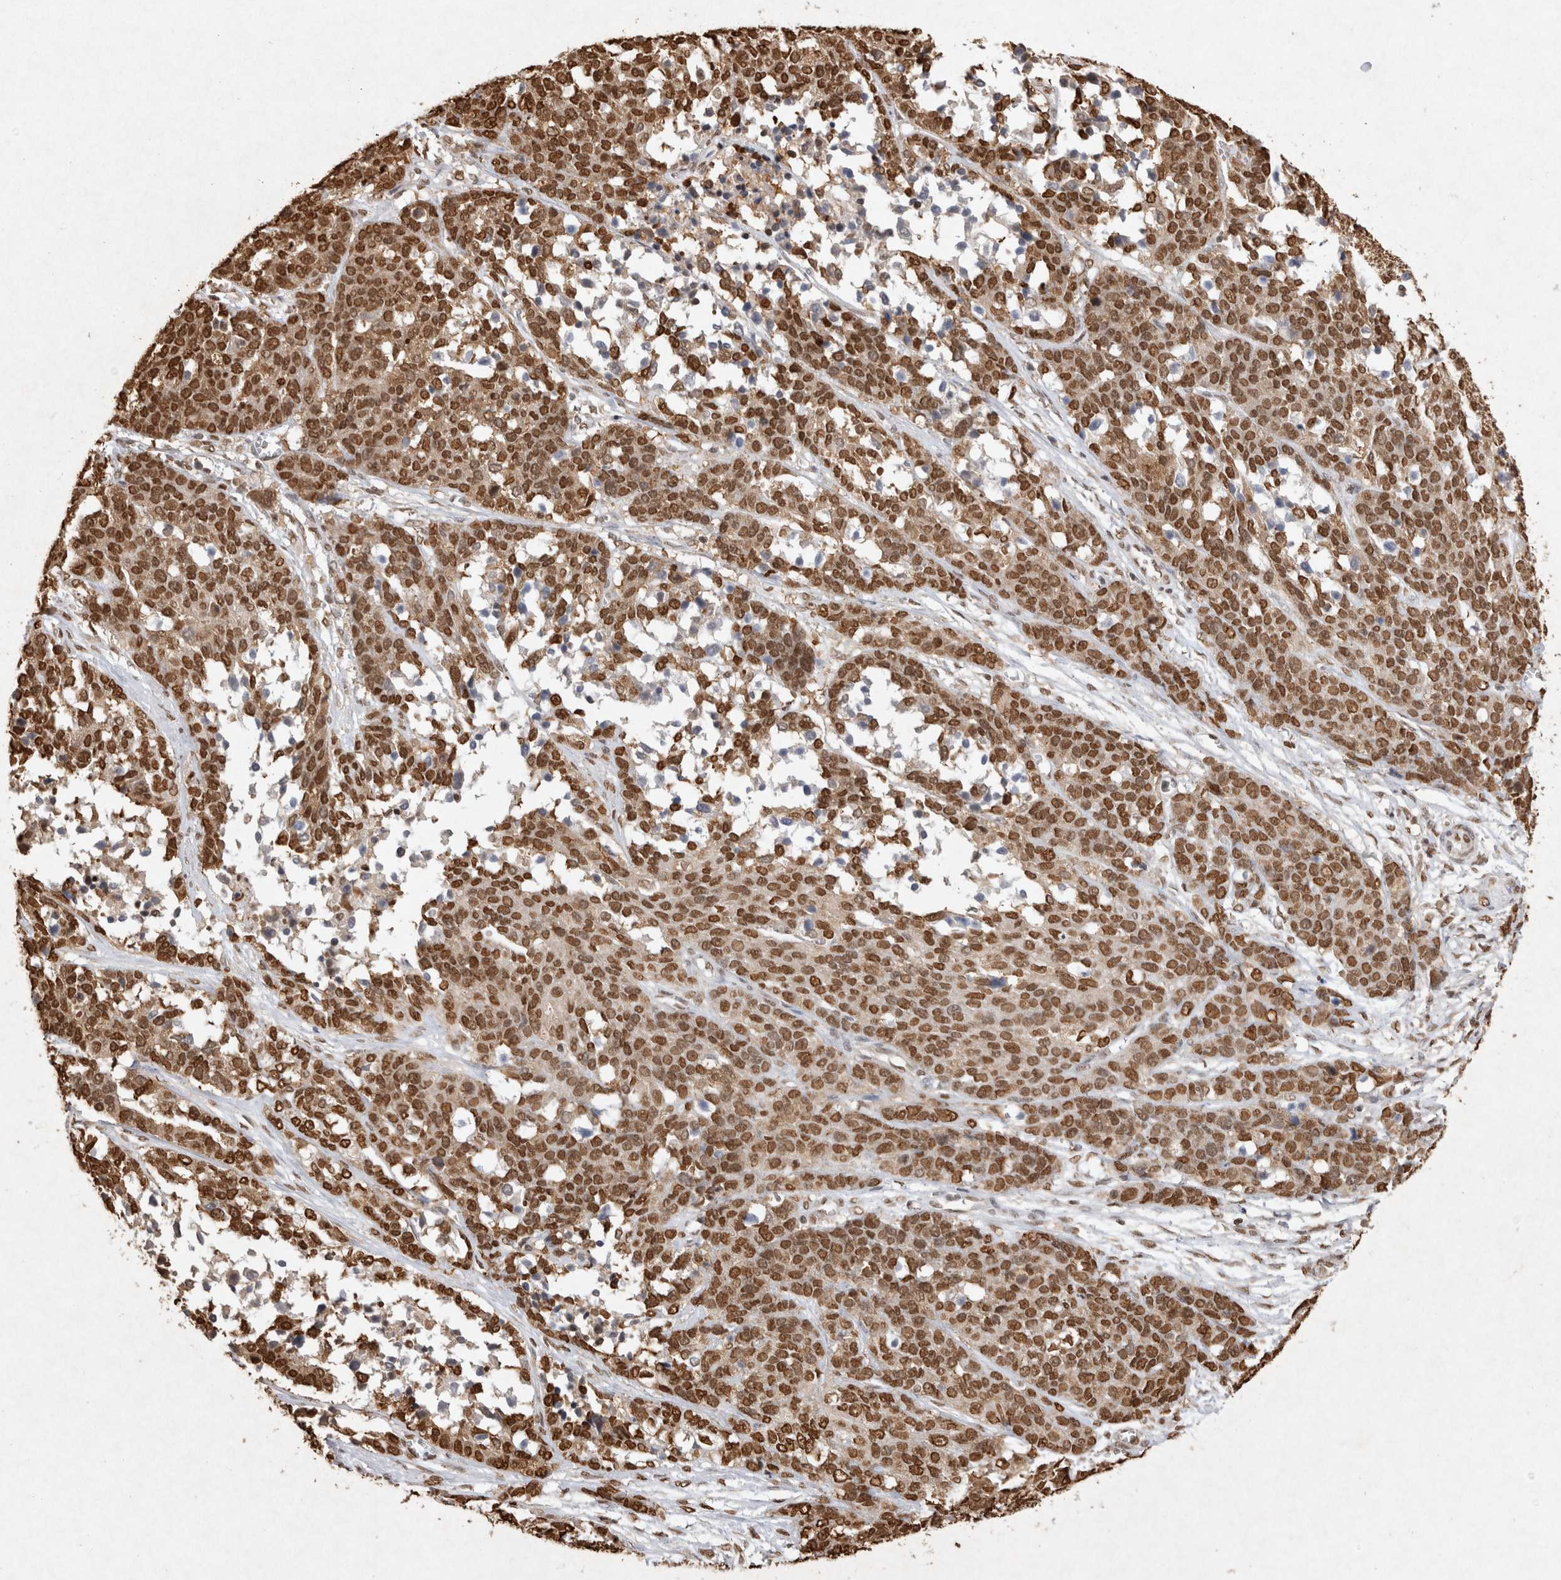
{"staining": {"intensity": "moderate", "quantity": ">75%", "location": "nuclear"}, "tissue": "ovarian cancer", "cell_type": "Tumor cells", "image_type": "cancer", "snomed": [{"axis": "morphology", "description": "Cystadenocarcinoma, serous, NOS"}, {"axis": "topography", "description": "Ovary"}], "caption": "High-power microscopy captured an IHC micrograph of ovarian cancer (serous cystadenocarcinoma), revealing moderate nuclear expression in about >75% of tumor cells.", "gene": "HDGF", "patient": {"sex": "female", "age": 44}}